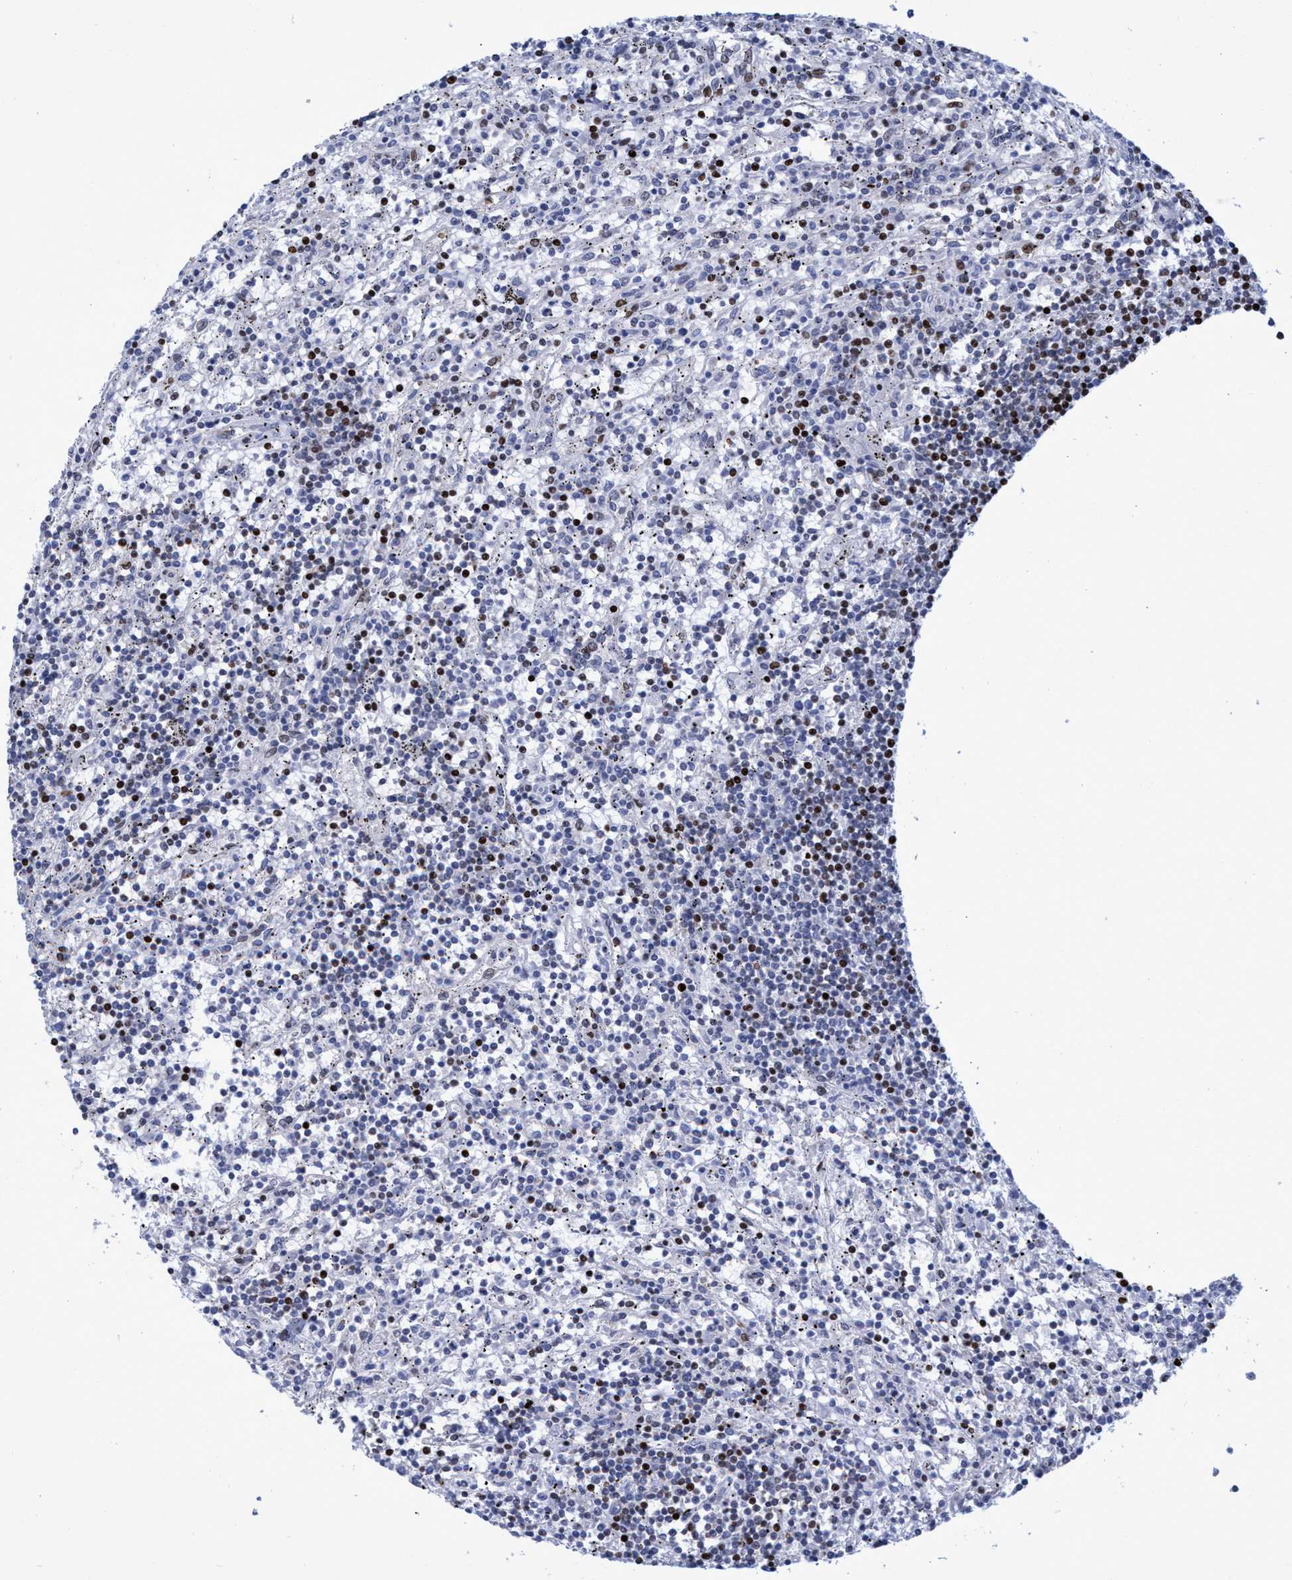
{"staining": {"intensity": "strong", "quantity": "25%-75%", "location": "nuclear"}, "tissue": "lymphoma", "cell_type": "Tumor cells", "image_type": "cancer", "snomed": [{"axis": "morphology", "description": "Malignant lymphoma, non-Hodgkin's type, Low grade"}, {"axis": "topography", "description": "Spleen"}], "caption": "Lymphoma tissue shows strong nuclear expression in about 25%-75% of tumor cells, visualized by immunohistochemistry.", "gene": "R3HCC1", "patient": {"sex": "male", "age": 76}}